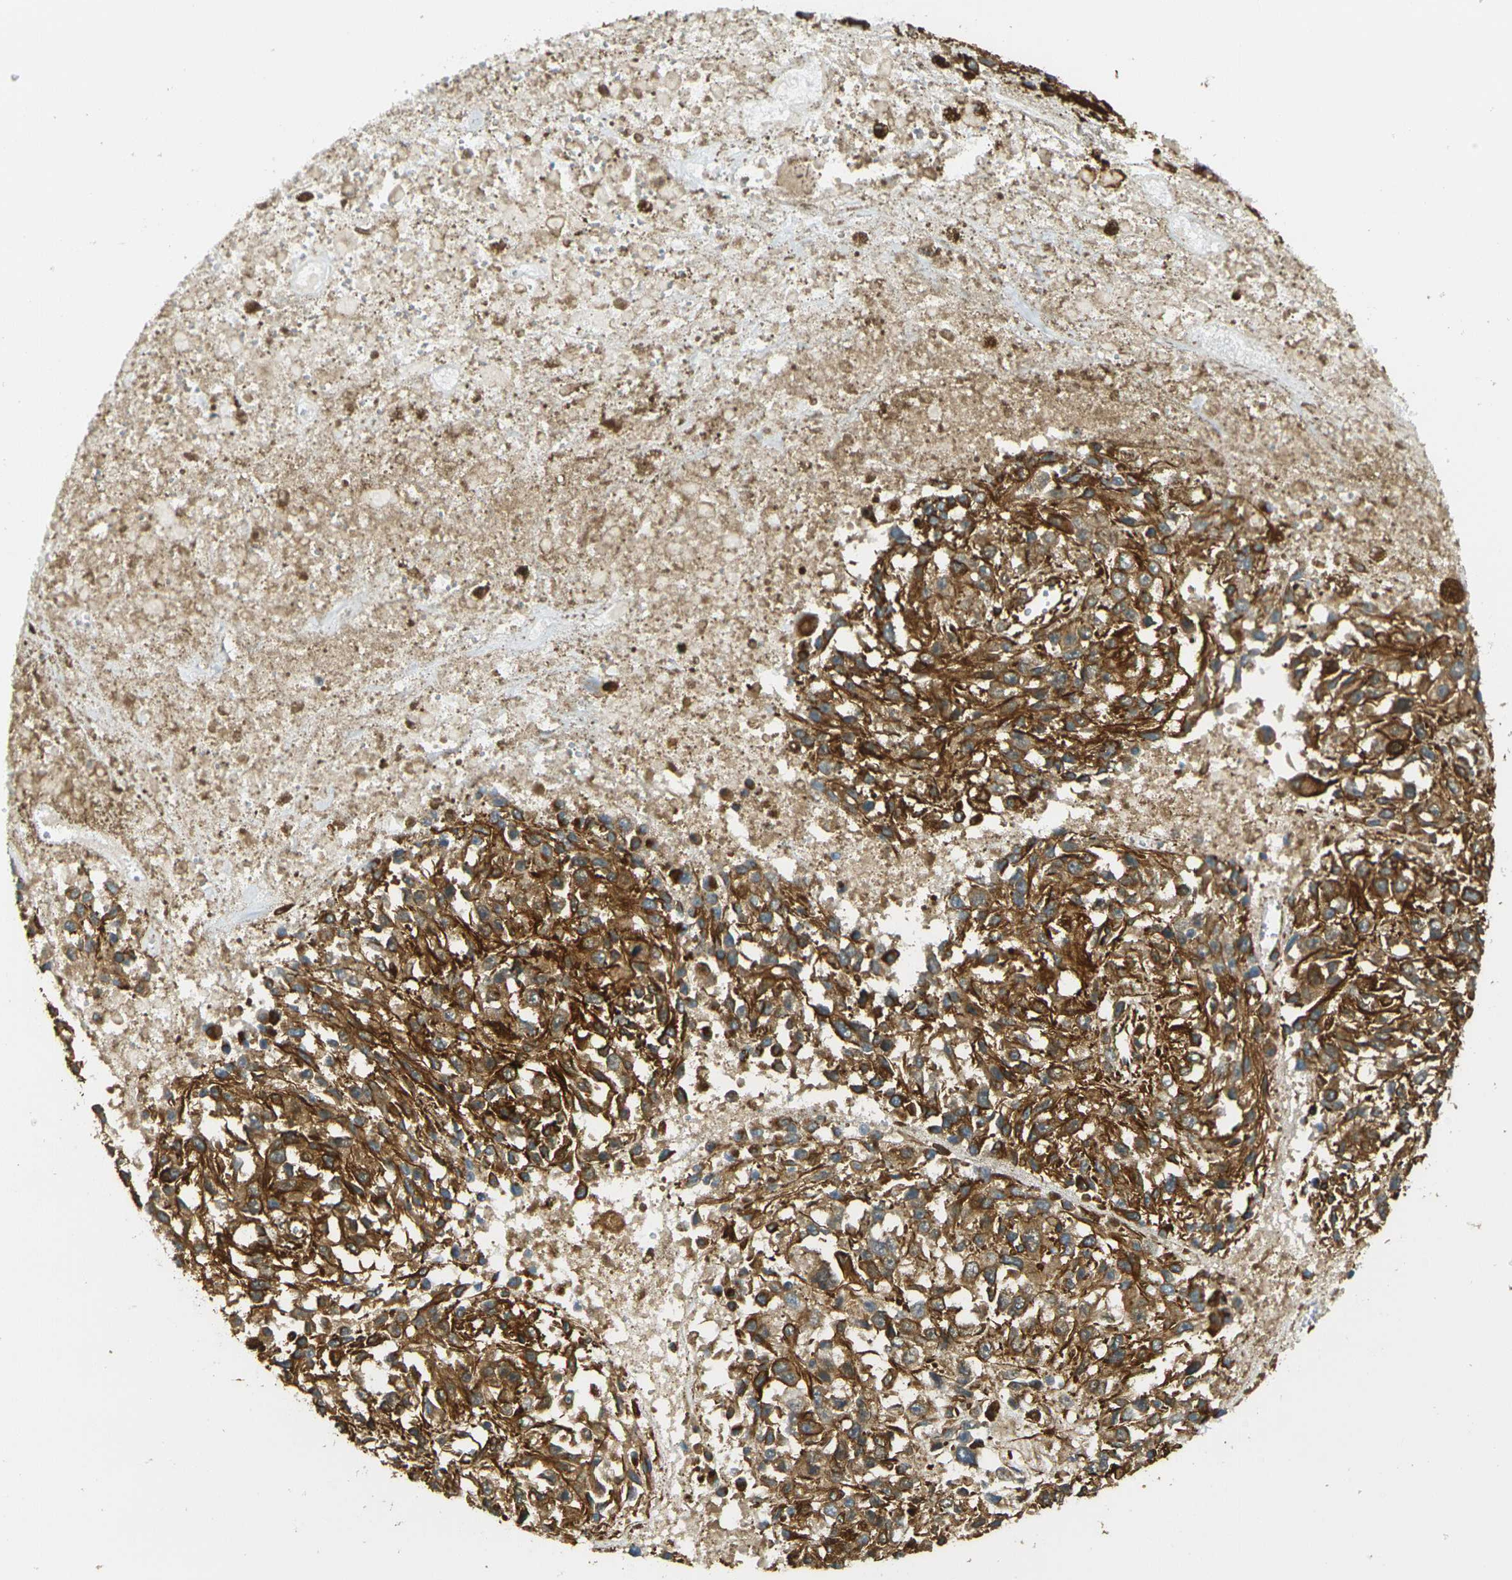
{"staining": {"intensity": "strong", "quantity": ">75%", "location": "cytoplasmic/membranous"}, "tissue": "melanoma", "cell_type": "Tumor cells", "image_type": "cancer", "snomed": [{"axis": "morphology", "description": "Malignant melanoma, Metastatic site"}, {"axis": "topography", "description": "Lymph node"}], "caption": "The immunohistochemical stain labels strong cytoplasmic/membranous expression in tumor cells of malignant melanoma (metastatic site) tissue.", "gene": "CYTH3", "patient": {"sex": "male", "age": 59}}